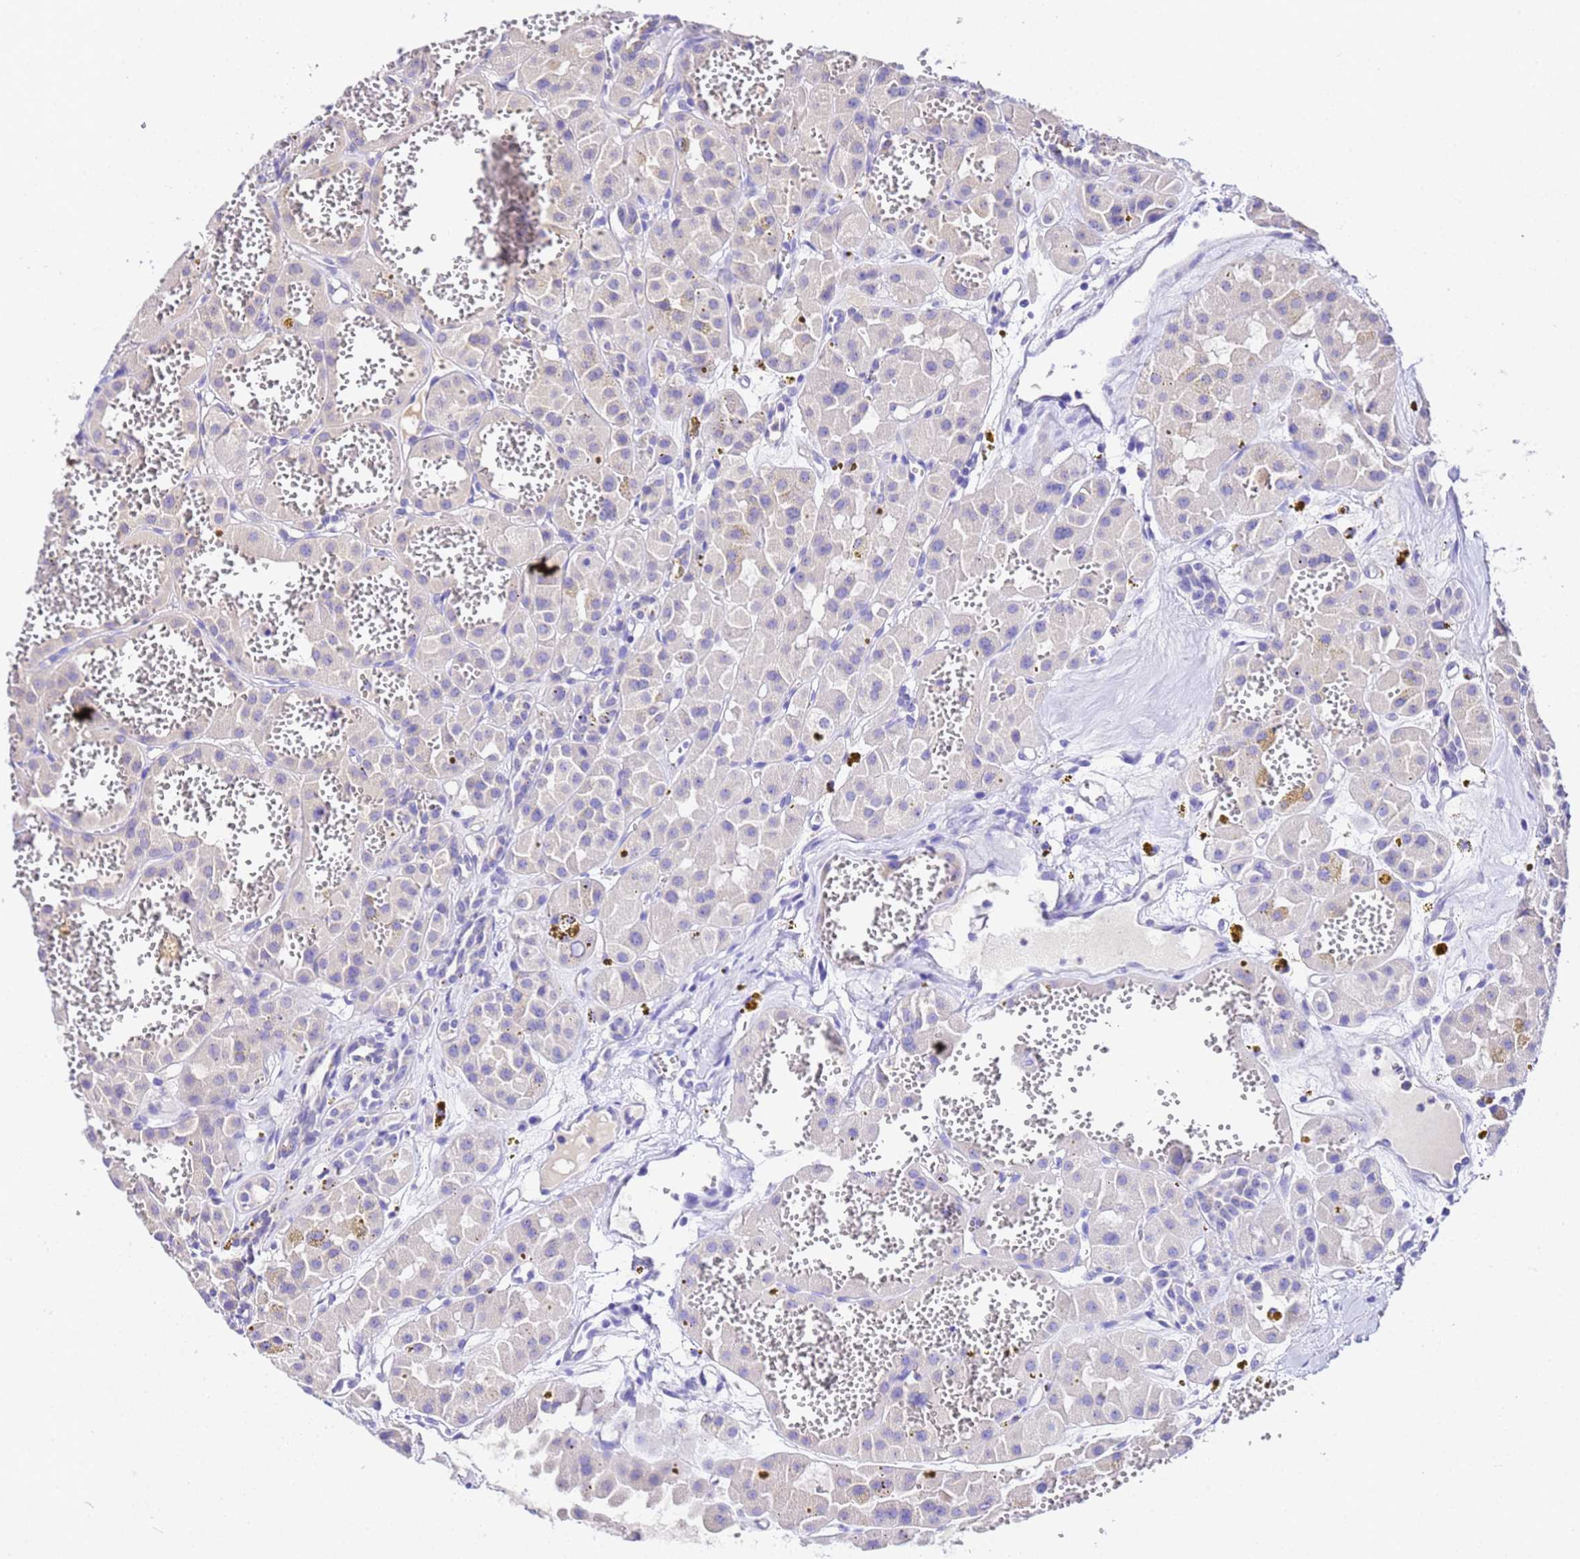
{"staining": {"intensity": "negative", "quantity": "none", "location": "none"}, "tissue": "renal cancer", "cell_type": "Tumor cells", "image_type": "cancer", "snomed": [{"axis": "morphology", "description": "Carcinoma, NOS"}, {"axis": "topography", "description": "Kidney"}], "caption": "A micrograph of human renal cancer (carcinoma) is negative for staining in tumor cells.", "gene": "MTERF1", "patient": {"sex": "female", "age": 75}}